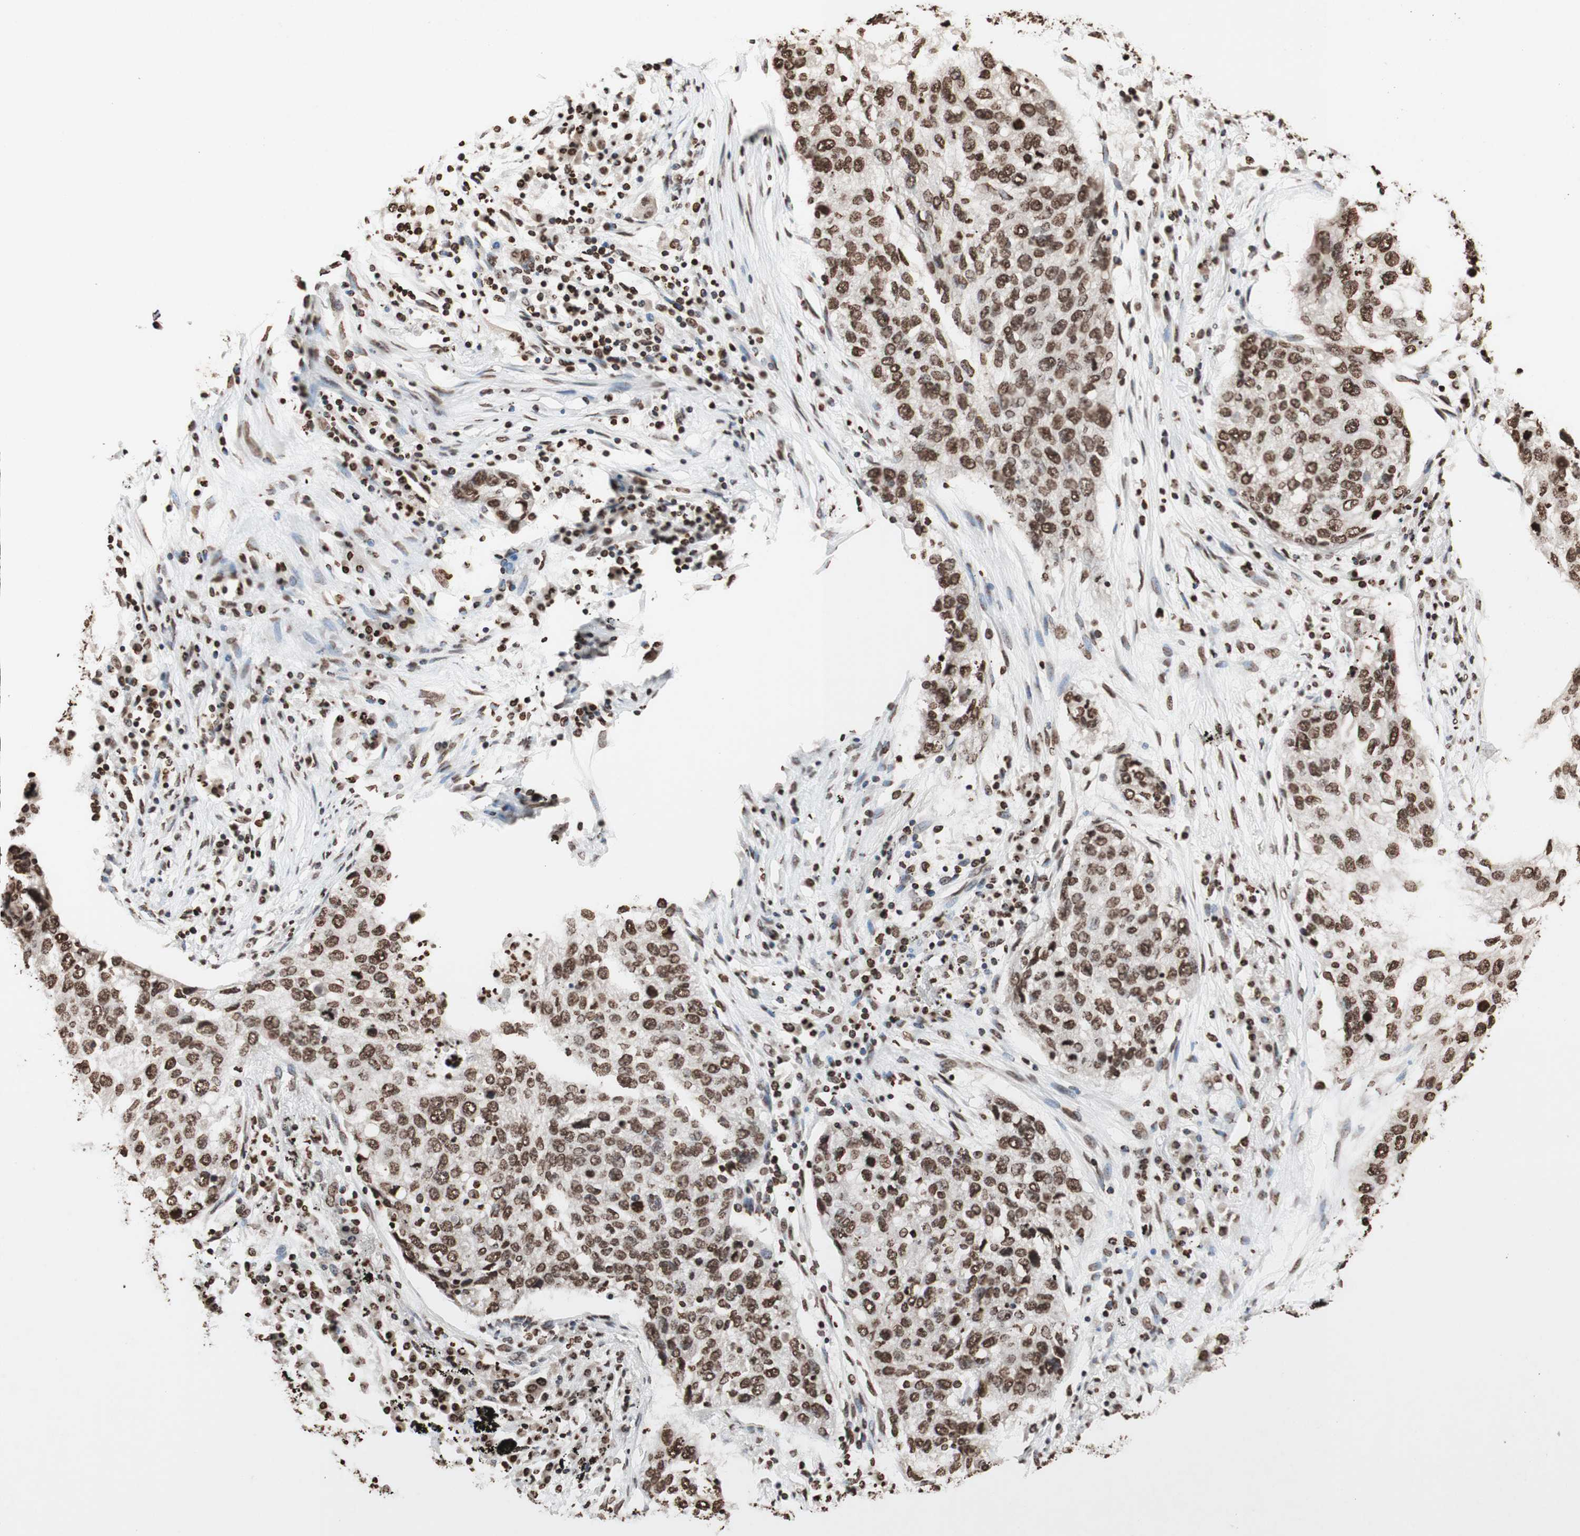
{"staining": {"intensity": "moderate", "quantity": ">75%", "location": "nuclear"}, "tissue": "lung cancer", "cell_type": "Tumor cells", "image_type": "cancer", "snomed": [{"axis": "morphology", "description": "Squamous cell carcinoma, NOS"}, {"axis": "topography", "description": "Lung"}], "caption": "Human lung squamous cell carcinoma stained for a protein (brown) demonstrates moderate nuclear positive staining in about >75% of tumor cells.", "gene": "NCOA3", "patient": {"sex": "female", "age": 63}}